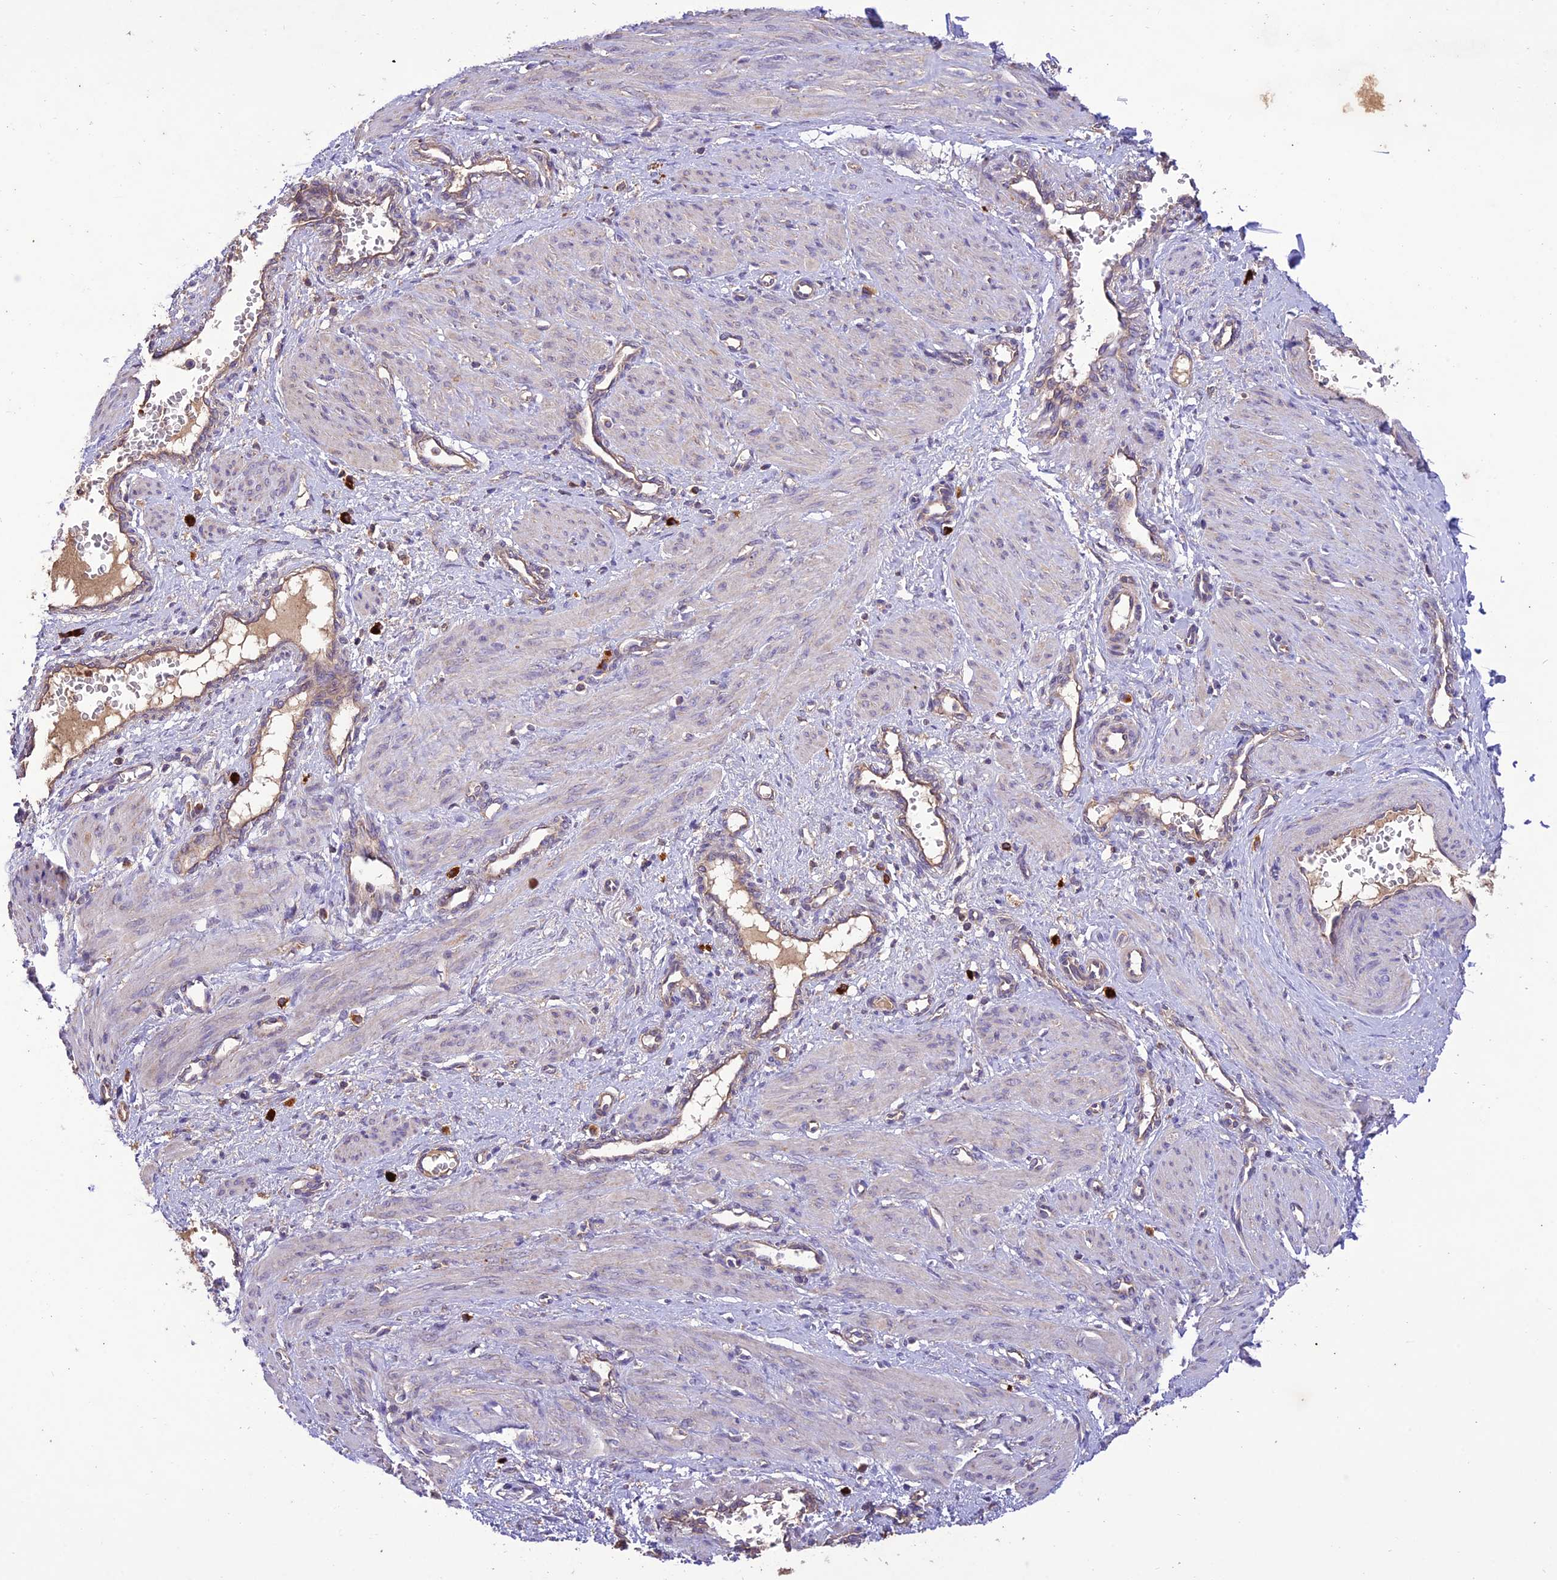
{"staining": {"intensity": "negative", "quantity": "none", "location": "none"}, "tissue": "smooth muscle", "cell_type": "Smooth muscle cells", "image_type": "normal", "snomed": [{"axis": "morphology", "description": "Normal tissue, NOS"}, {"axis": "topography", "description": "Endometrium"}], "caption": "Smooth muscle cells show no significant expression in normal smooth muscle. Brightfield microscopy of immunohistochemistry stained with DAB (brown) and hematoxylin (blue), captured at high magnification.", "gene": "NDUFAF1", "patient": {"sex": "female", "age": 33}}